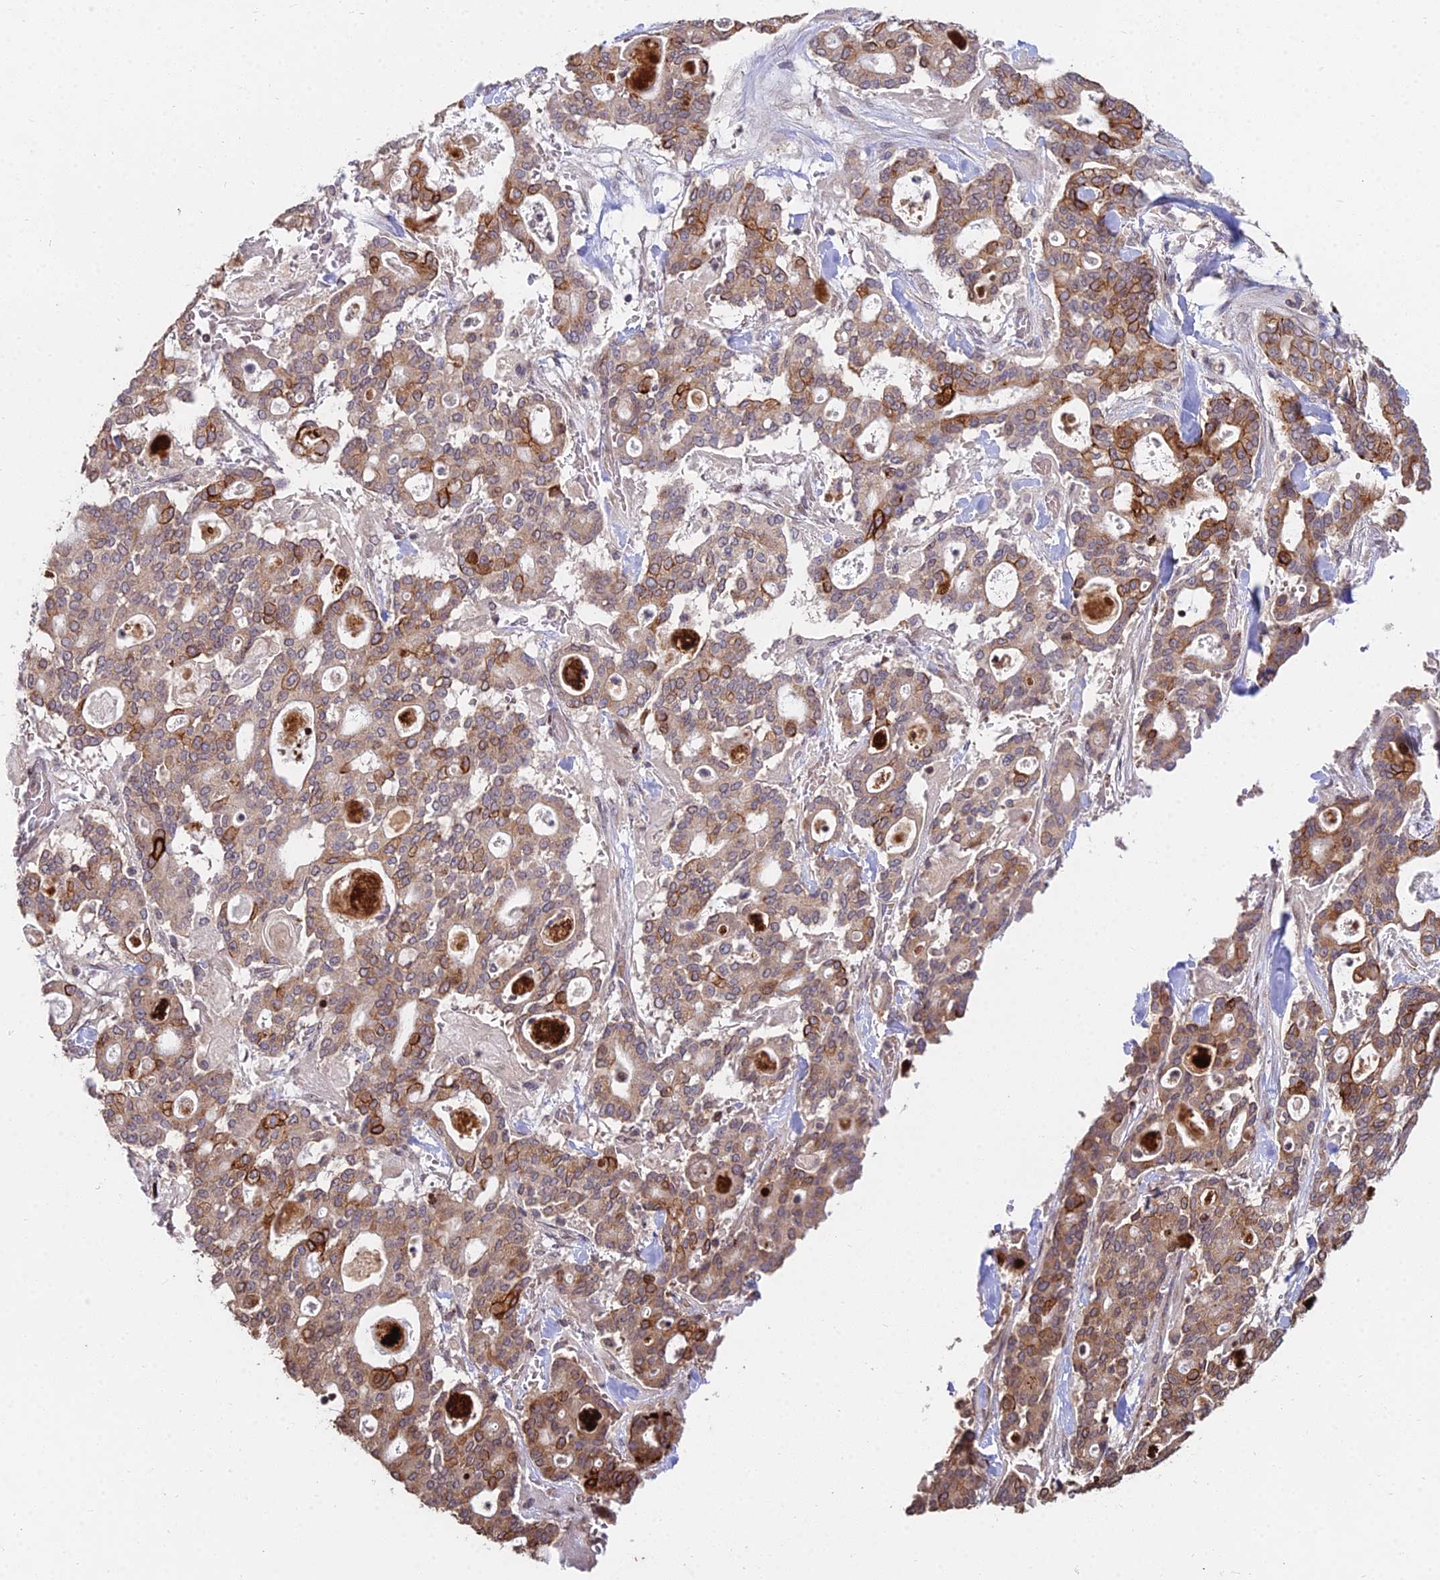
{"staining": {"intensity": "strong", "quantity": "25%-75%", "location": "cytoplasmic/membranous"}, "tissue": "pancreatic cancer", "cell_type": "Tumor cells", "image_type": "cancer", "snomed": [{"axis": "morphology", "description": "Adenocarcinoma, NOS"}, {"axis": "topography", "description": "Pancreas"}], "caption": "The immunohistochemical stain shows strong cytoplasmic/membranous positivity in tumor cells of pancreatic cancer (adenocarcinoma) tissue. The staining was performed using DAB (3,3'-diaminobenzidine) to visualize the protein expression in brown, while the nuclei were stained in blue with hematoxylin (Magnification: 20x).", "gene": "RBMS2", "patient": {"sex": "male", "age": 63}}